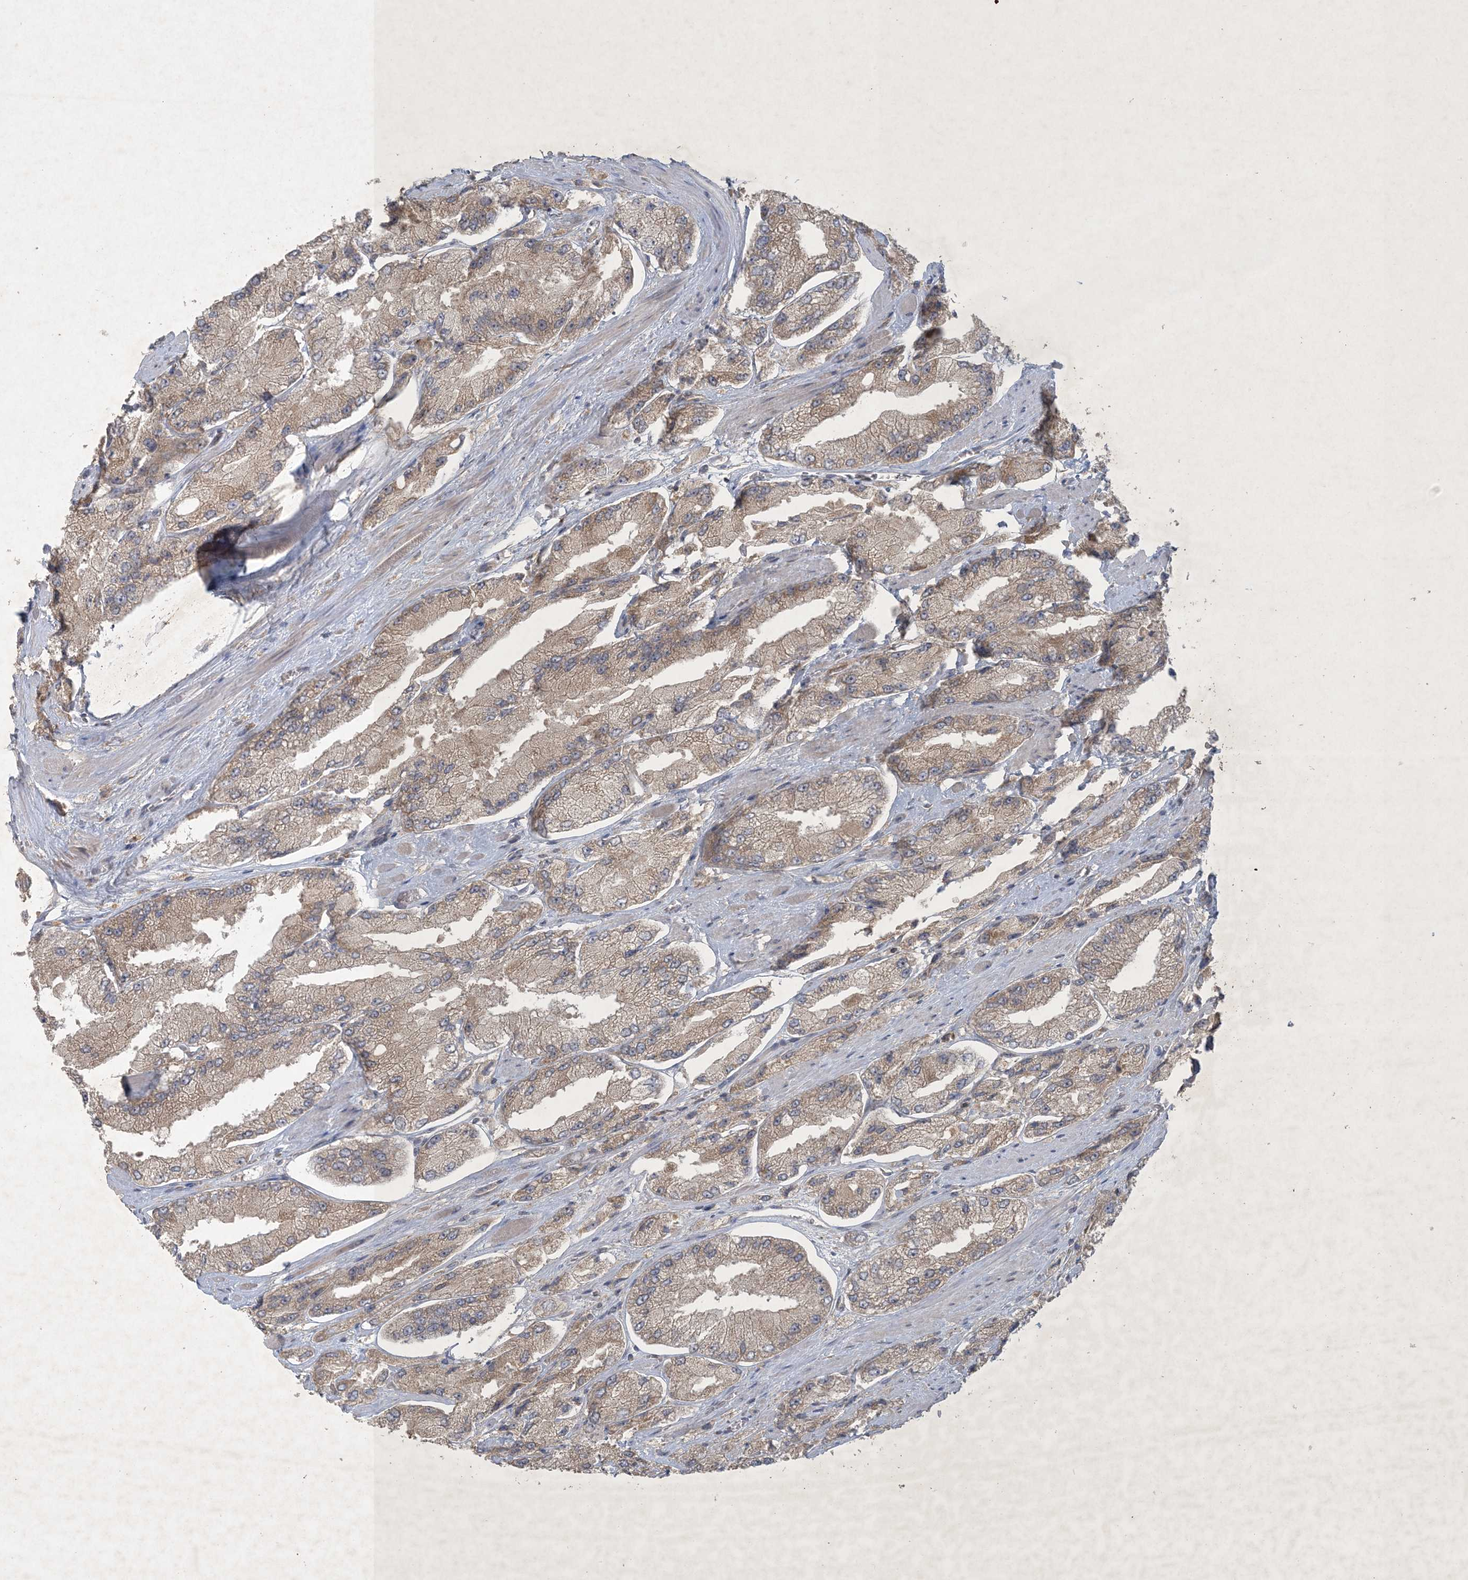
{"staining": {"intensity": "weak", "quantity": "25%-75%", "location": "cytoplasmic/membranous"}, "tissue": "prostate cancer", "cell_type": "Tumor cells", "image_type": "cancer", "snomed": [{"axis": "morphology", "description": "Adenocarcinoma, High grade"}, {"axis": "topography", "description": "Prostate"}], "caption": "A brown stain shows weak cytoplasmic/membranous positivity of a protein in prostate cancer tumor cells.", "gene": "NRBP2", "patient": {"sex": "male", "age": 58}}